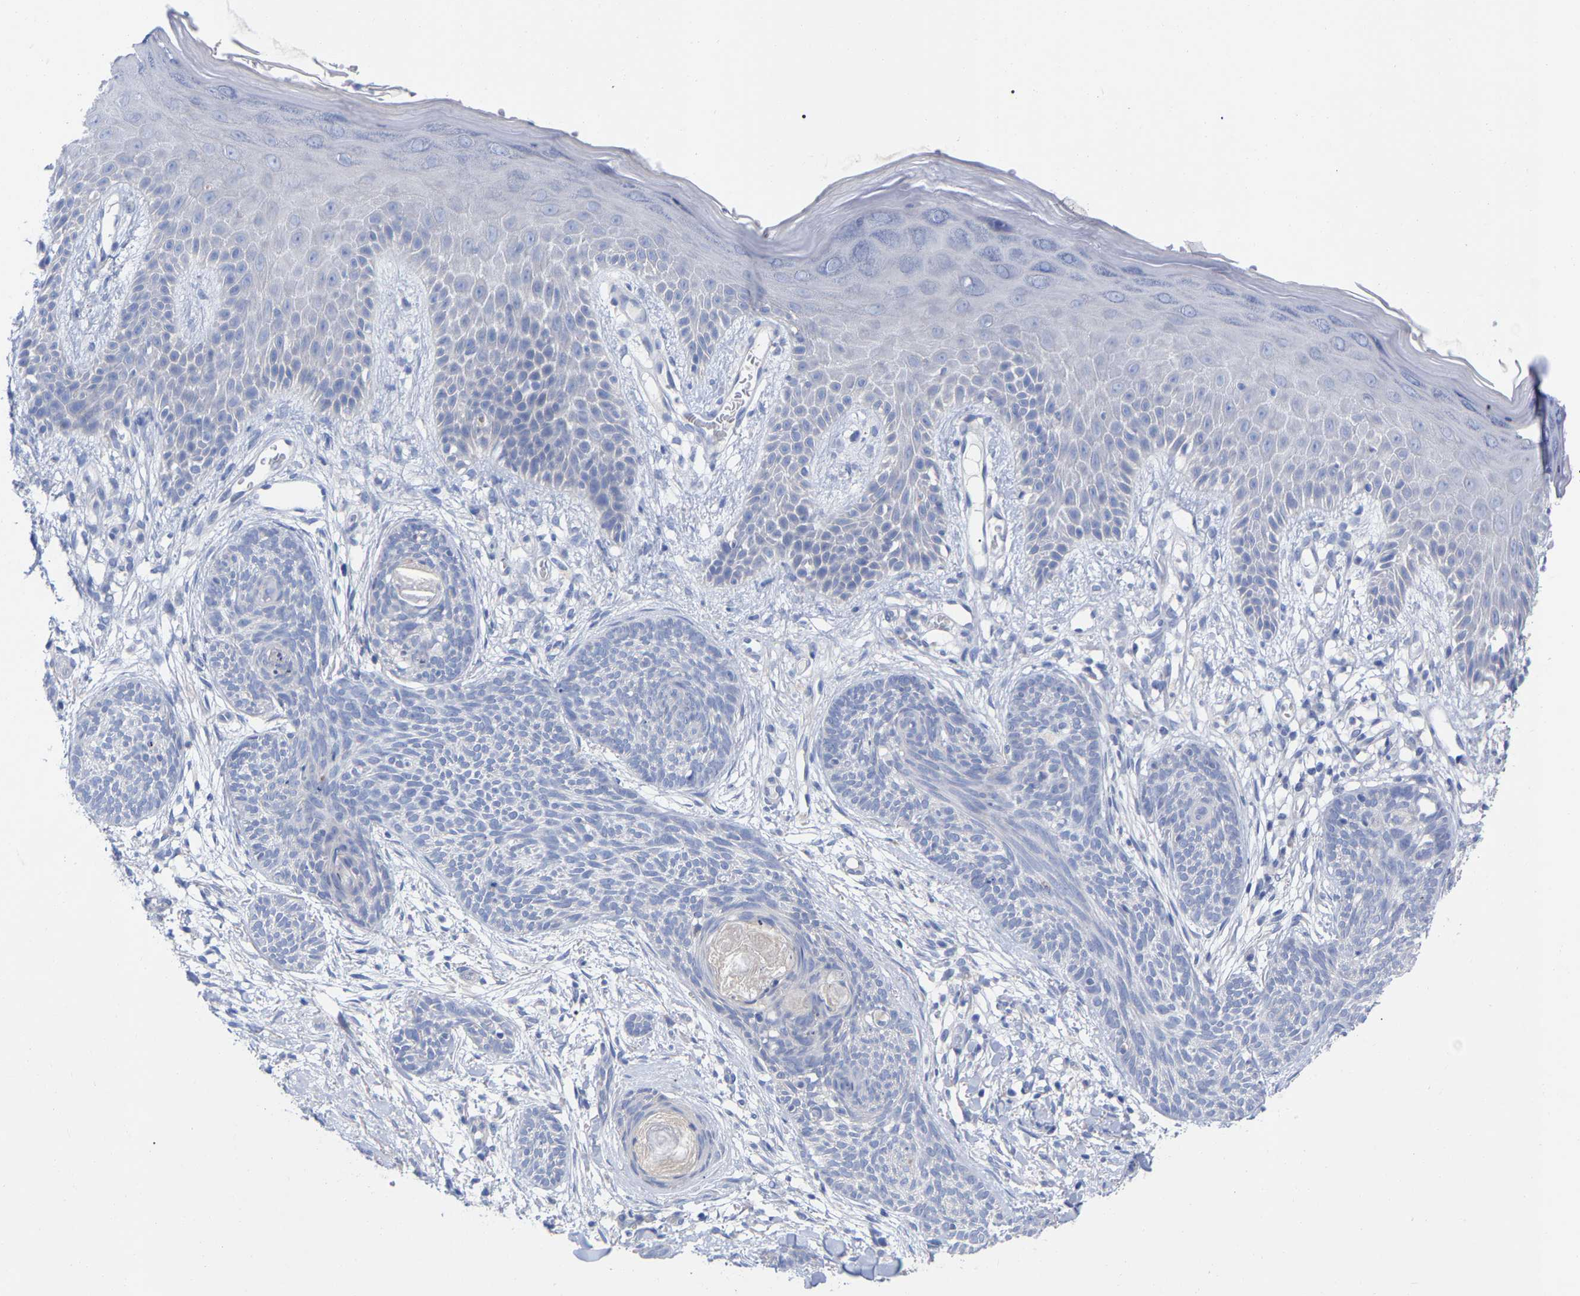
{"staining": {"intensity": "negative", "quantity": "none", "location": "none"}, "tissue": "skin cancer", "cell_type": "Tumor cells", "image_type": "cancer", "snomed": [{"axis": "morphology", "description": "Basal cell carcinoma"}, {"axis": "topography", "description": "Skin"}], "caption": "DAB (3,3'-diaminobenzidine) immunohistochemical staining of skin cancer reveals no significant staining in tumor cells.", "gene": "HAPLN1", "patient": {"sex": "female", "age": 59}}